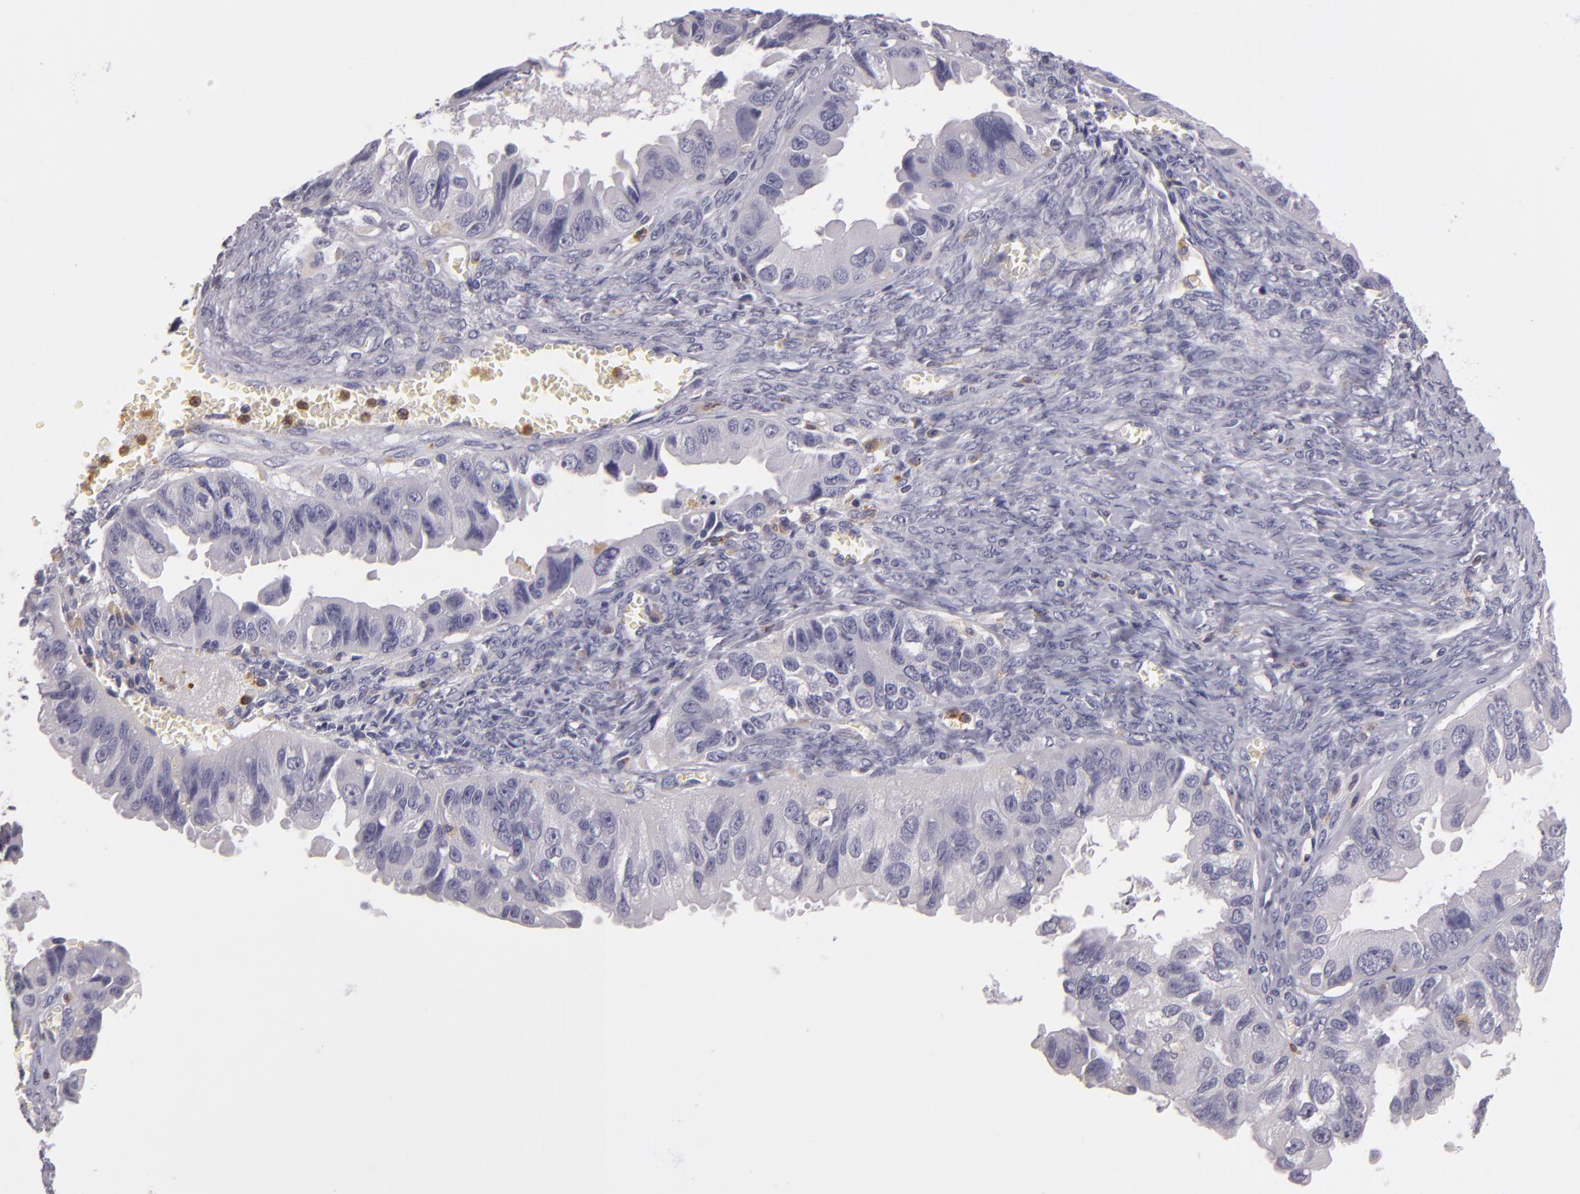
{"staining": {"intensity": "negative", "quantity": "none", "location": "none"}, "tissue": "ovarian cancer", "cell_type": "Tumor cells", "image_type": "cancer", "snomed": [{"axis": "morphology", "description": "Carcinoma, endometroid"}, {"axis": "topography", "description": "Ovary"}], "caption": "High power microscopy micrograph of an IHC photomicrograph of ovarian cancer, revealing no significant positivity in tumor cells.", "gene": "TLR8", "patient": {"sex": "female", "age": 85}}